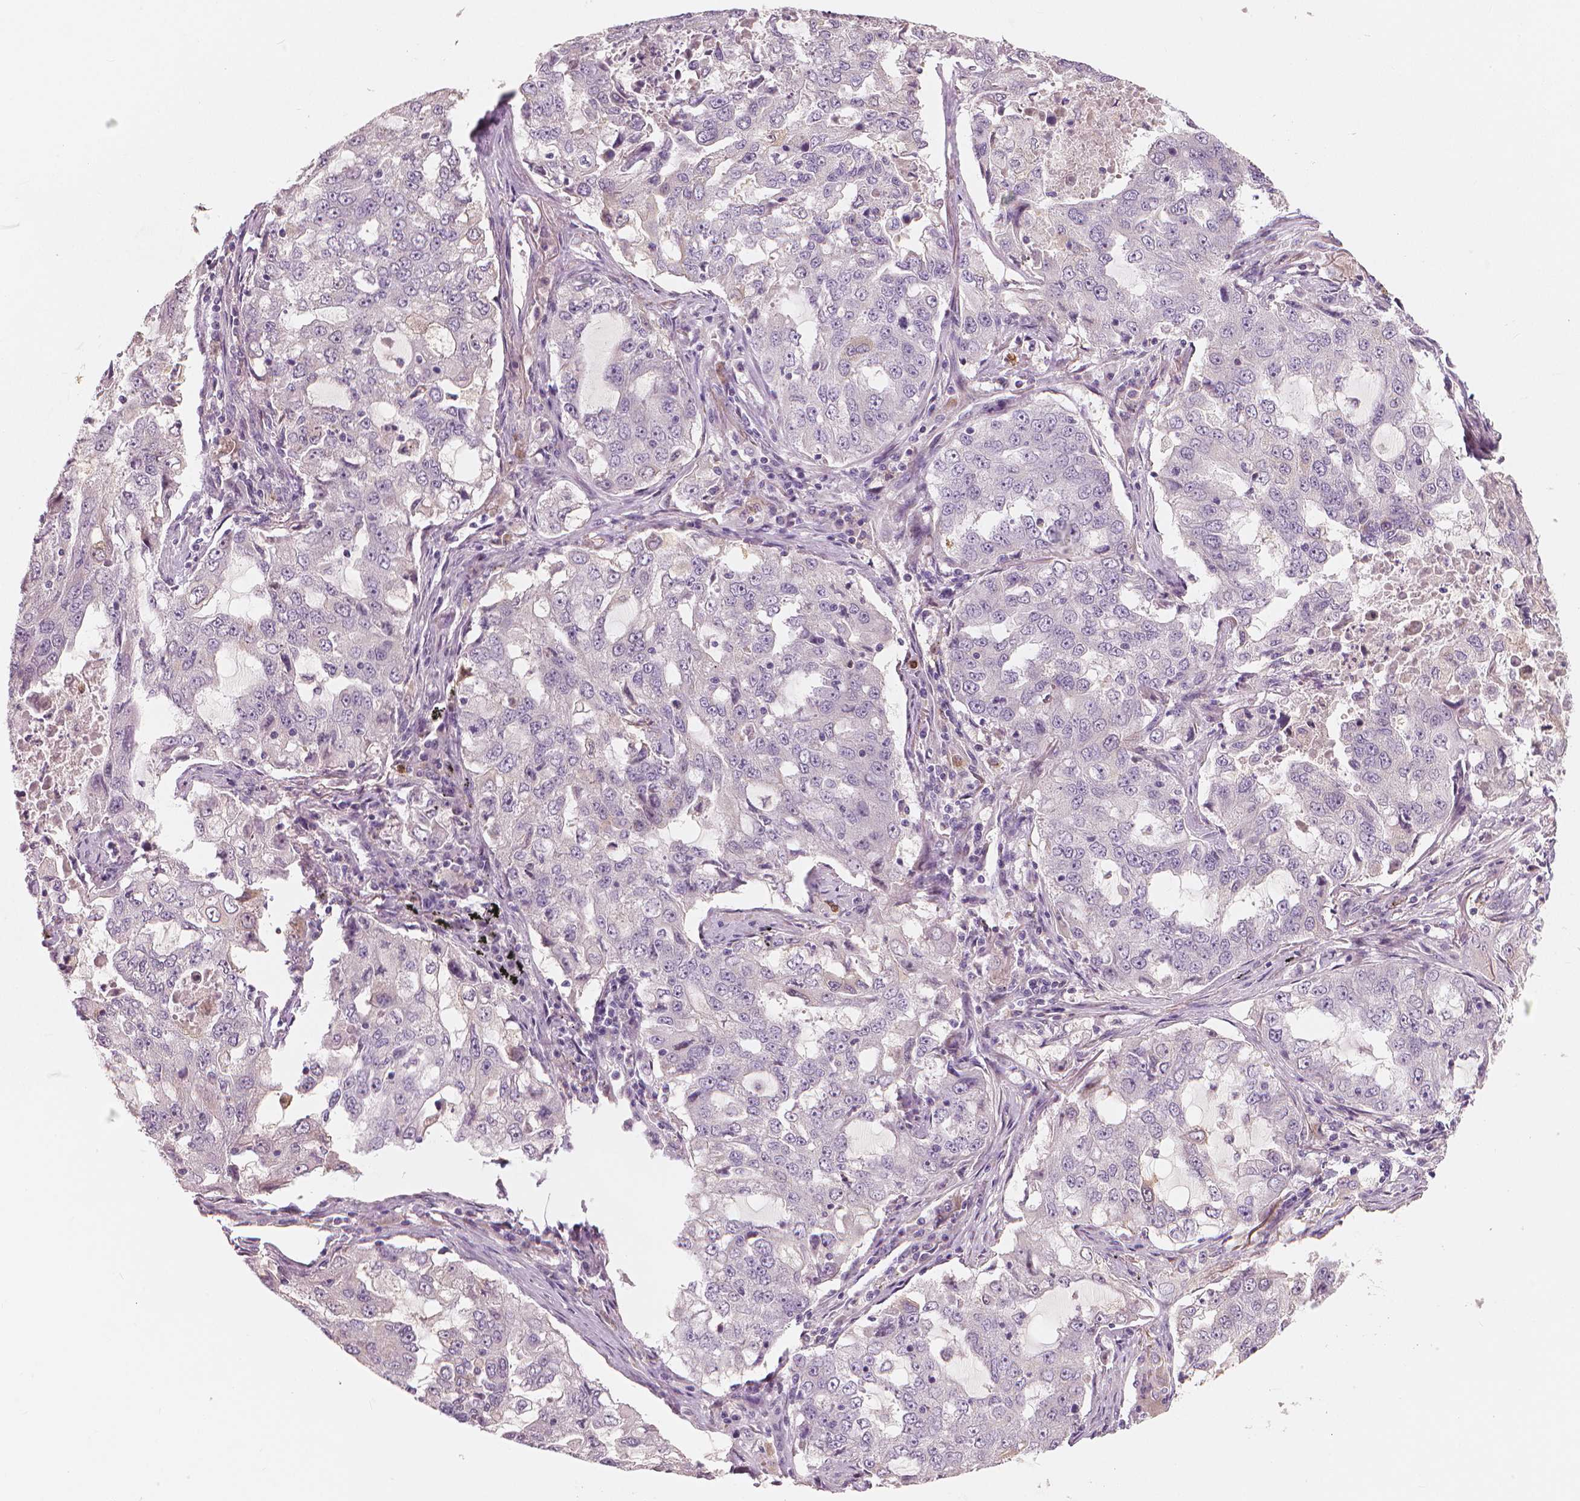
{"staining": {"intensity": "negative", "quantity": "none", "location": "none"}, "tissue": "lung cancer", "cell_type": "Tumor cells", "image_type": "cancer", "snomed": [{"axis": "morphology", "description": "Adenocarcinoma, NOS"}, {"axis": "topography", "description": "Lung"}], "caption": "Immunohistochemical staining of lung cancer (adenocarcinoma) exhibits no significant staining in tumor cells.", "gene": "RNASE7", "patient": {"sex": "female", "age": 61}}